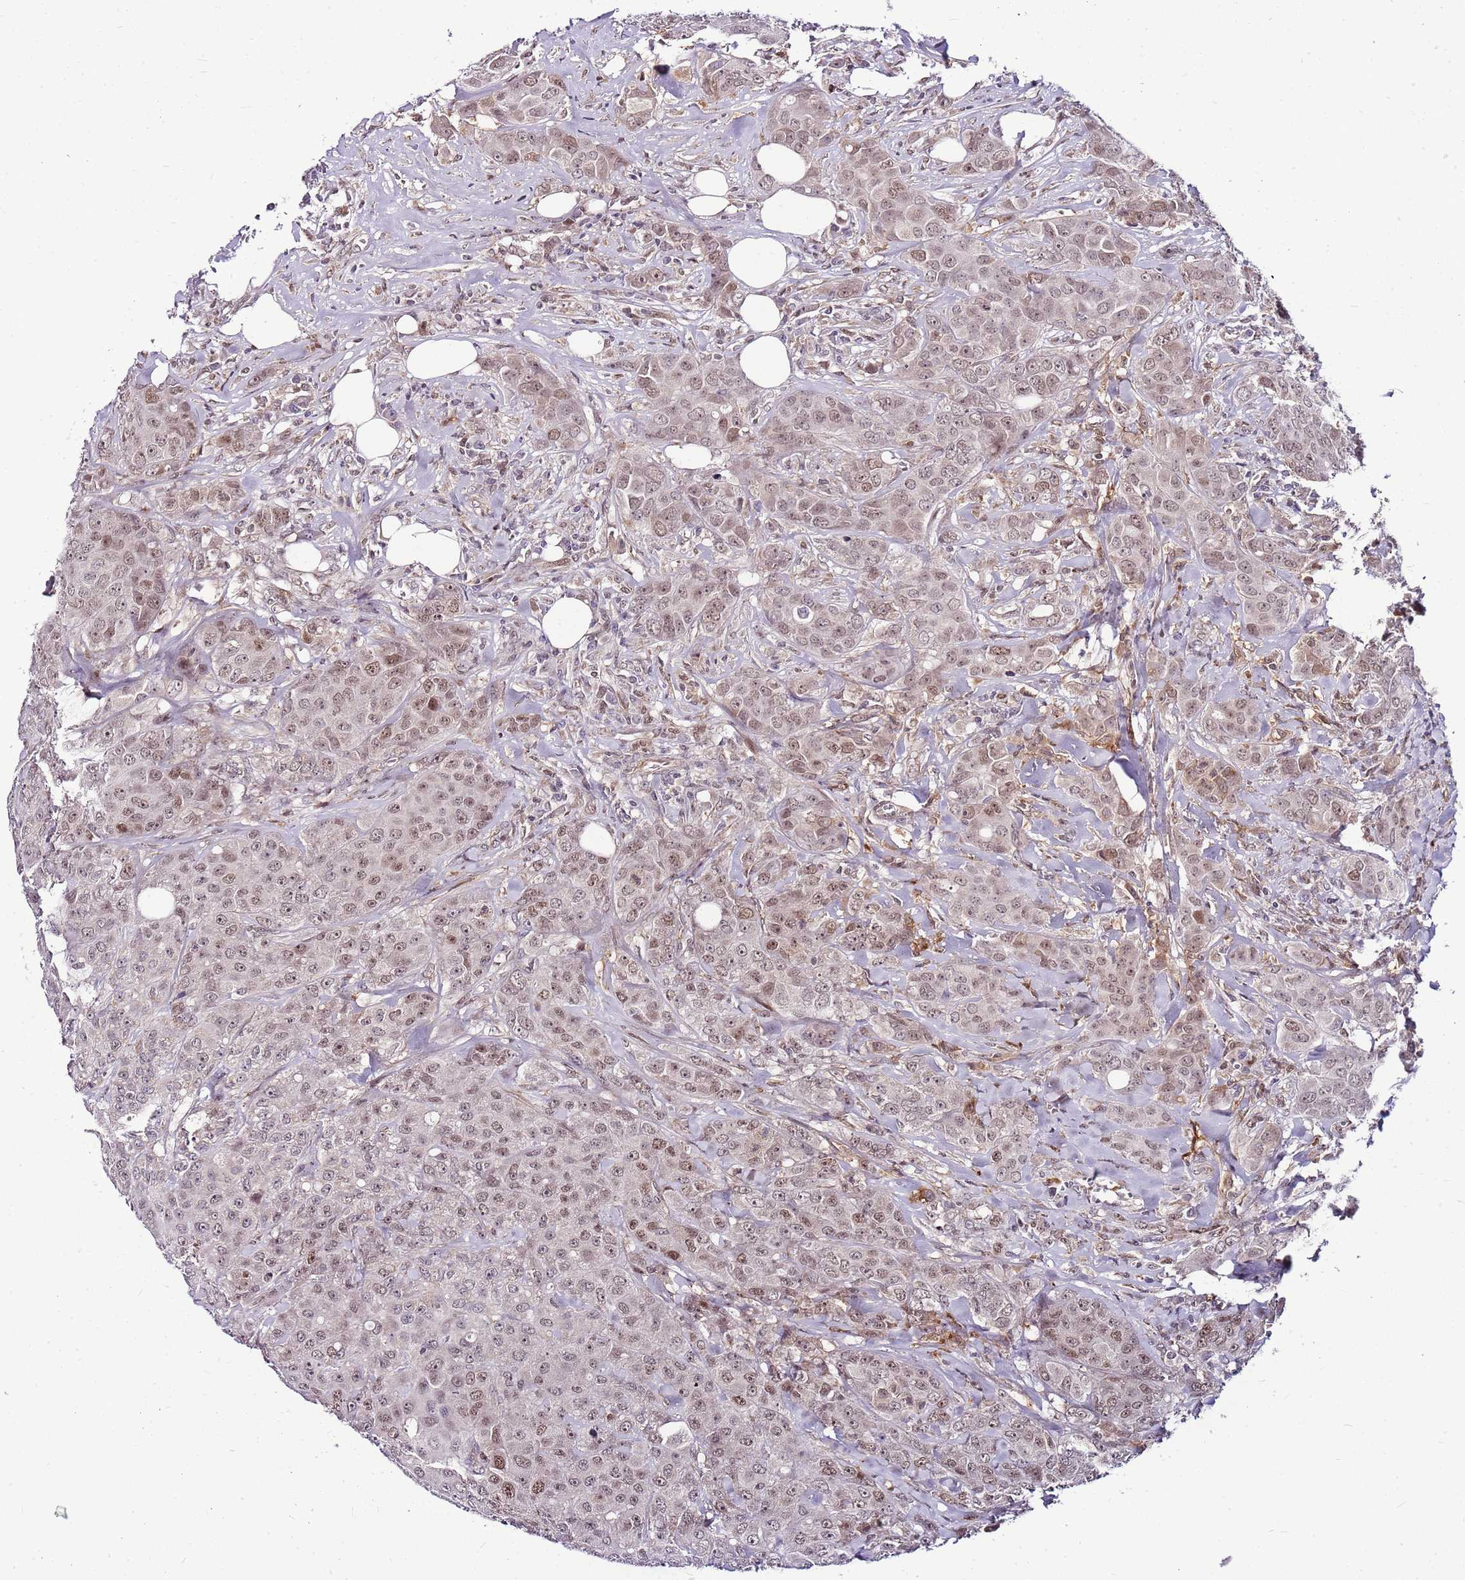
{"staining": {"intensity": "weak", "quantity": ">75%", "location": "nuclear"}, "tissue": "breast cancer", "cell_type": "Tumor cells", "image_type": "cancer", "snomed": [{"axis": "morphology", "description": "Duct carcinoma"}, {"axis": "topography", "description": "Breast"}], "caption": "Immunohistochemistry image of neoplastic tissue: human intraductal carcinoma (breast) stained using immunohistochemistry shows low levels of weak protein expression localized specifically in the nuclear of tumor cells, appearing as a nuclear brown color.", "gene": "POLE3", "patient": {"sex": "female", "age": 43}}